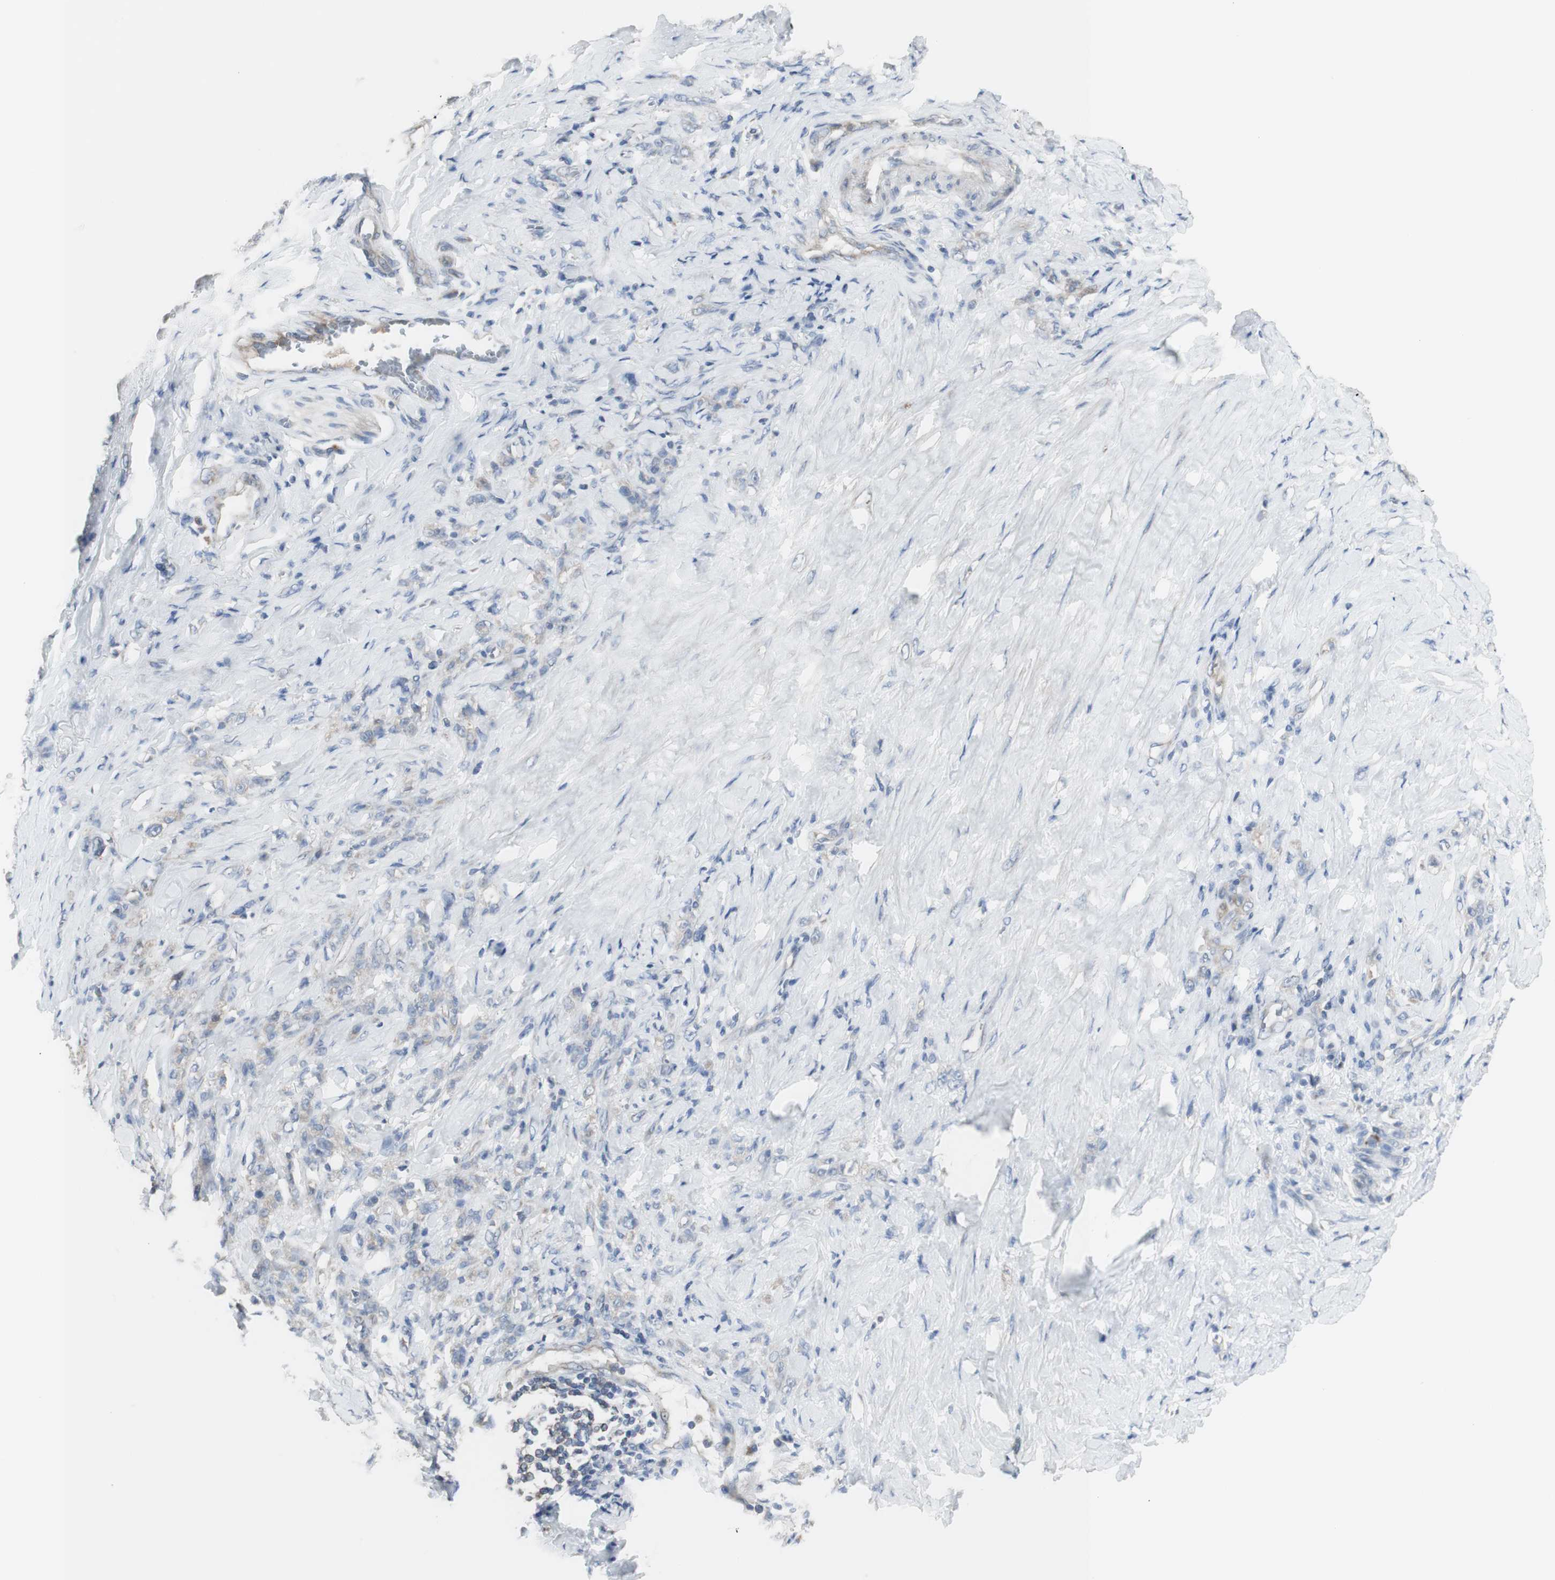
{"staining": {"intensity": "negative", "quantity": "none", "location": "none"}, "tissue": "stomach cancer", "cell_type": "Tumor cells", "image_type": "cancer", "snomed": [{"axis": "morphology", "description": "Adenocarcinoma, NOS"}, {"axis": "topography", "description": "Stomach"}], "caption": "Immunohistochemistry image of human stomach adenocarcinoma stained for a protein (brown), which demonstrates no expression in tumor cells.", "gene": "C3orf52", "patient": {"sex": "male", "age": 82}}